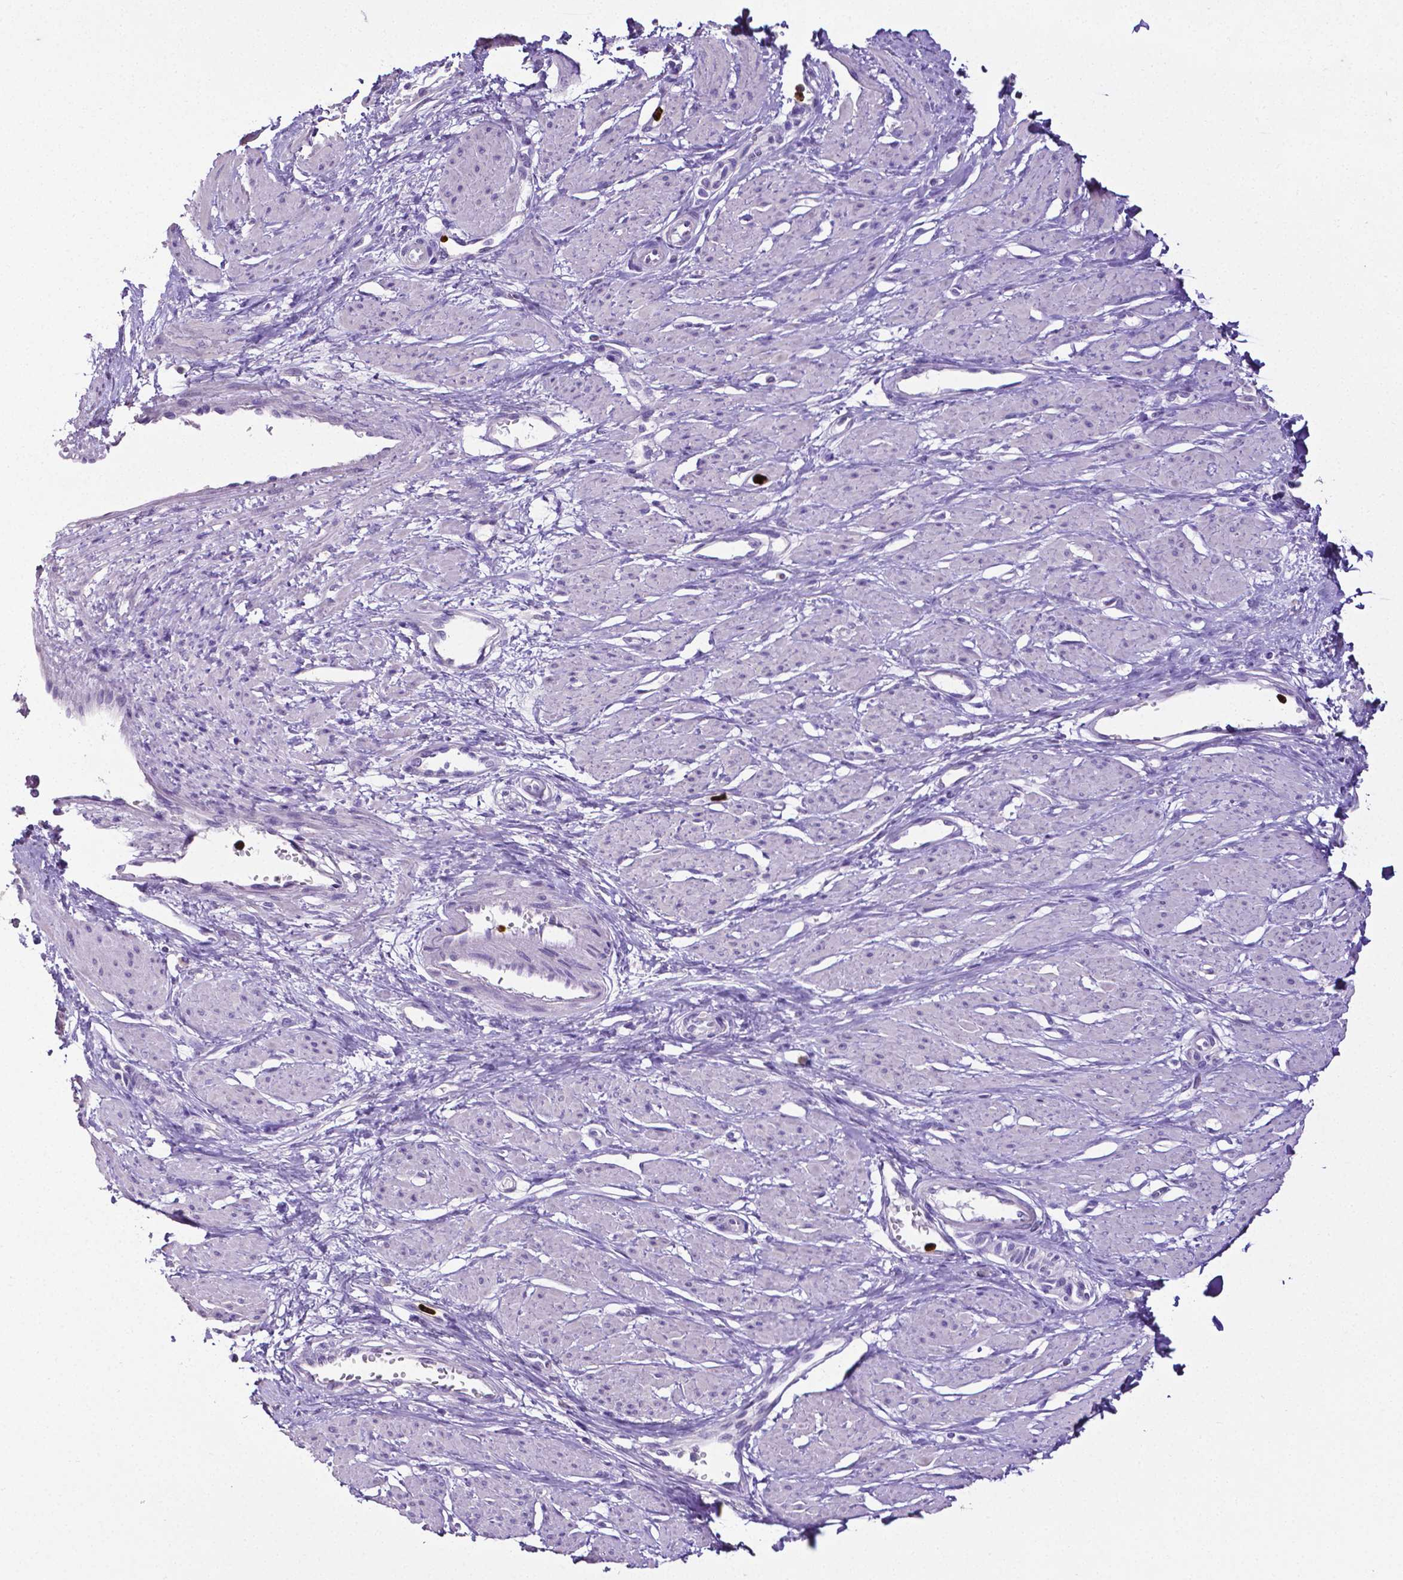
{"staining": {"intensity": "negative", "quantity": "none", "location": "none"}, "tissue": "smooth muscle", "cell_type": "Smooth muscle cells", "image_type": "normal", "snomed": [{"axis": "morphology", "description": "Normal tissue, NOS"}, {"axis": "topography", "description": "Smooth muscle"}, {"axis": "topography", "description": "Uterus"}], "caption": "Protein analysis of unremarkable smooth muscle reveals no significant staining in smooth muscle cells. Nuclei are stained in blue.", "gene": "MMP9", "patient": {"sex": "female", "age": 39}}